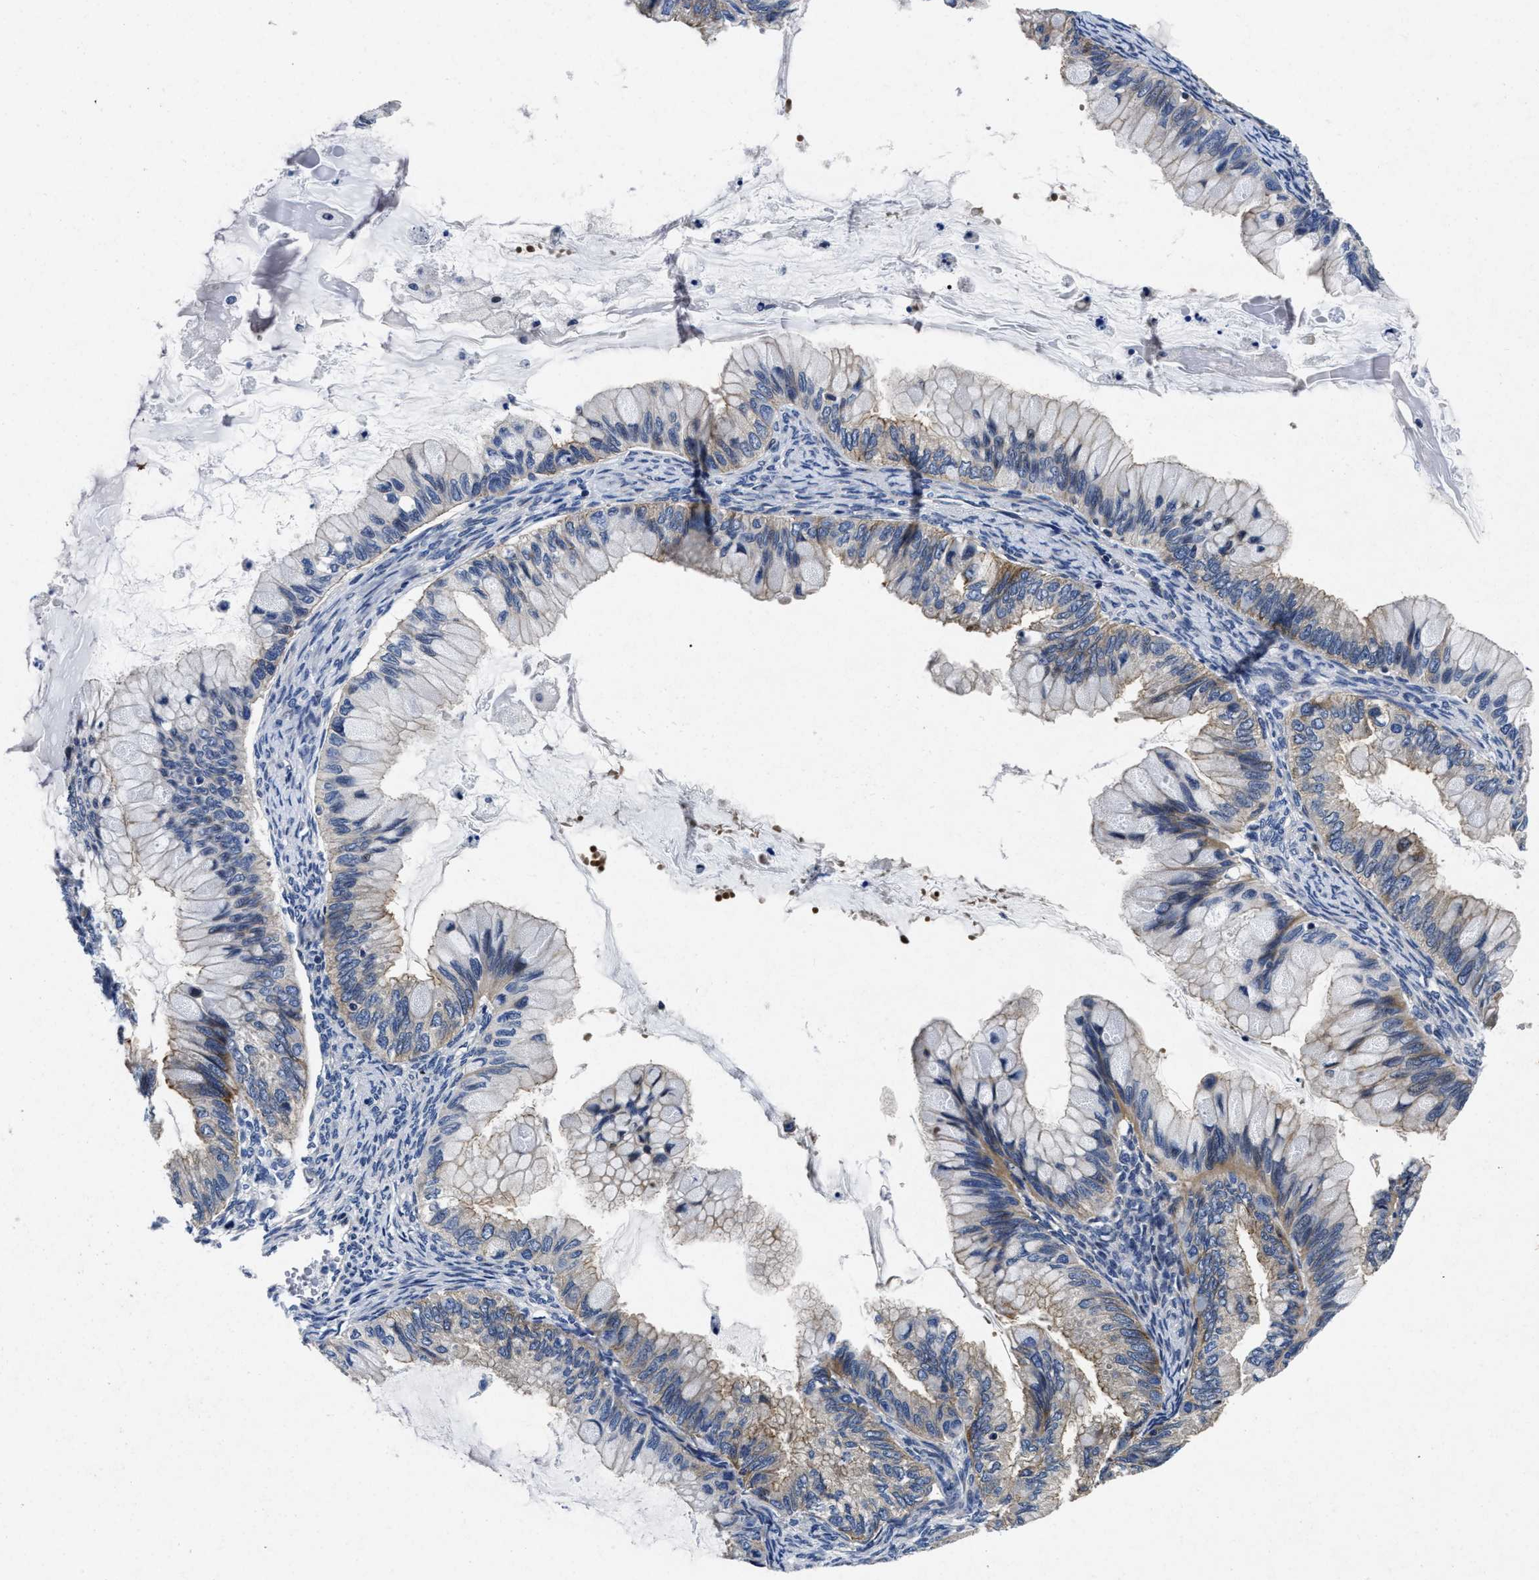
{"staining": {"intensity": "weak", "quantity": "25%-75%", "location": "cytoplasmic/membranous"}, "tissue": "ovarian cancer", "cell_type": "Tumor cells", "image_type": "cancer", "snomed": [{"axis": "morphology", "description": "Cystadenocarcinoma, mucinous, NOS"}, {"axis": "topography", "description": "Ovary"}], "caption": "Ovarian cancer was stained to show a protein in brown. There is low levels of weak cytoplasmic/membranous staining in approximately 25%-75% of tumor cells.", "gene": "LAD1", "patient": {"sex": "female", "age": 80}}